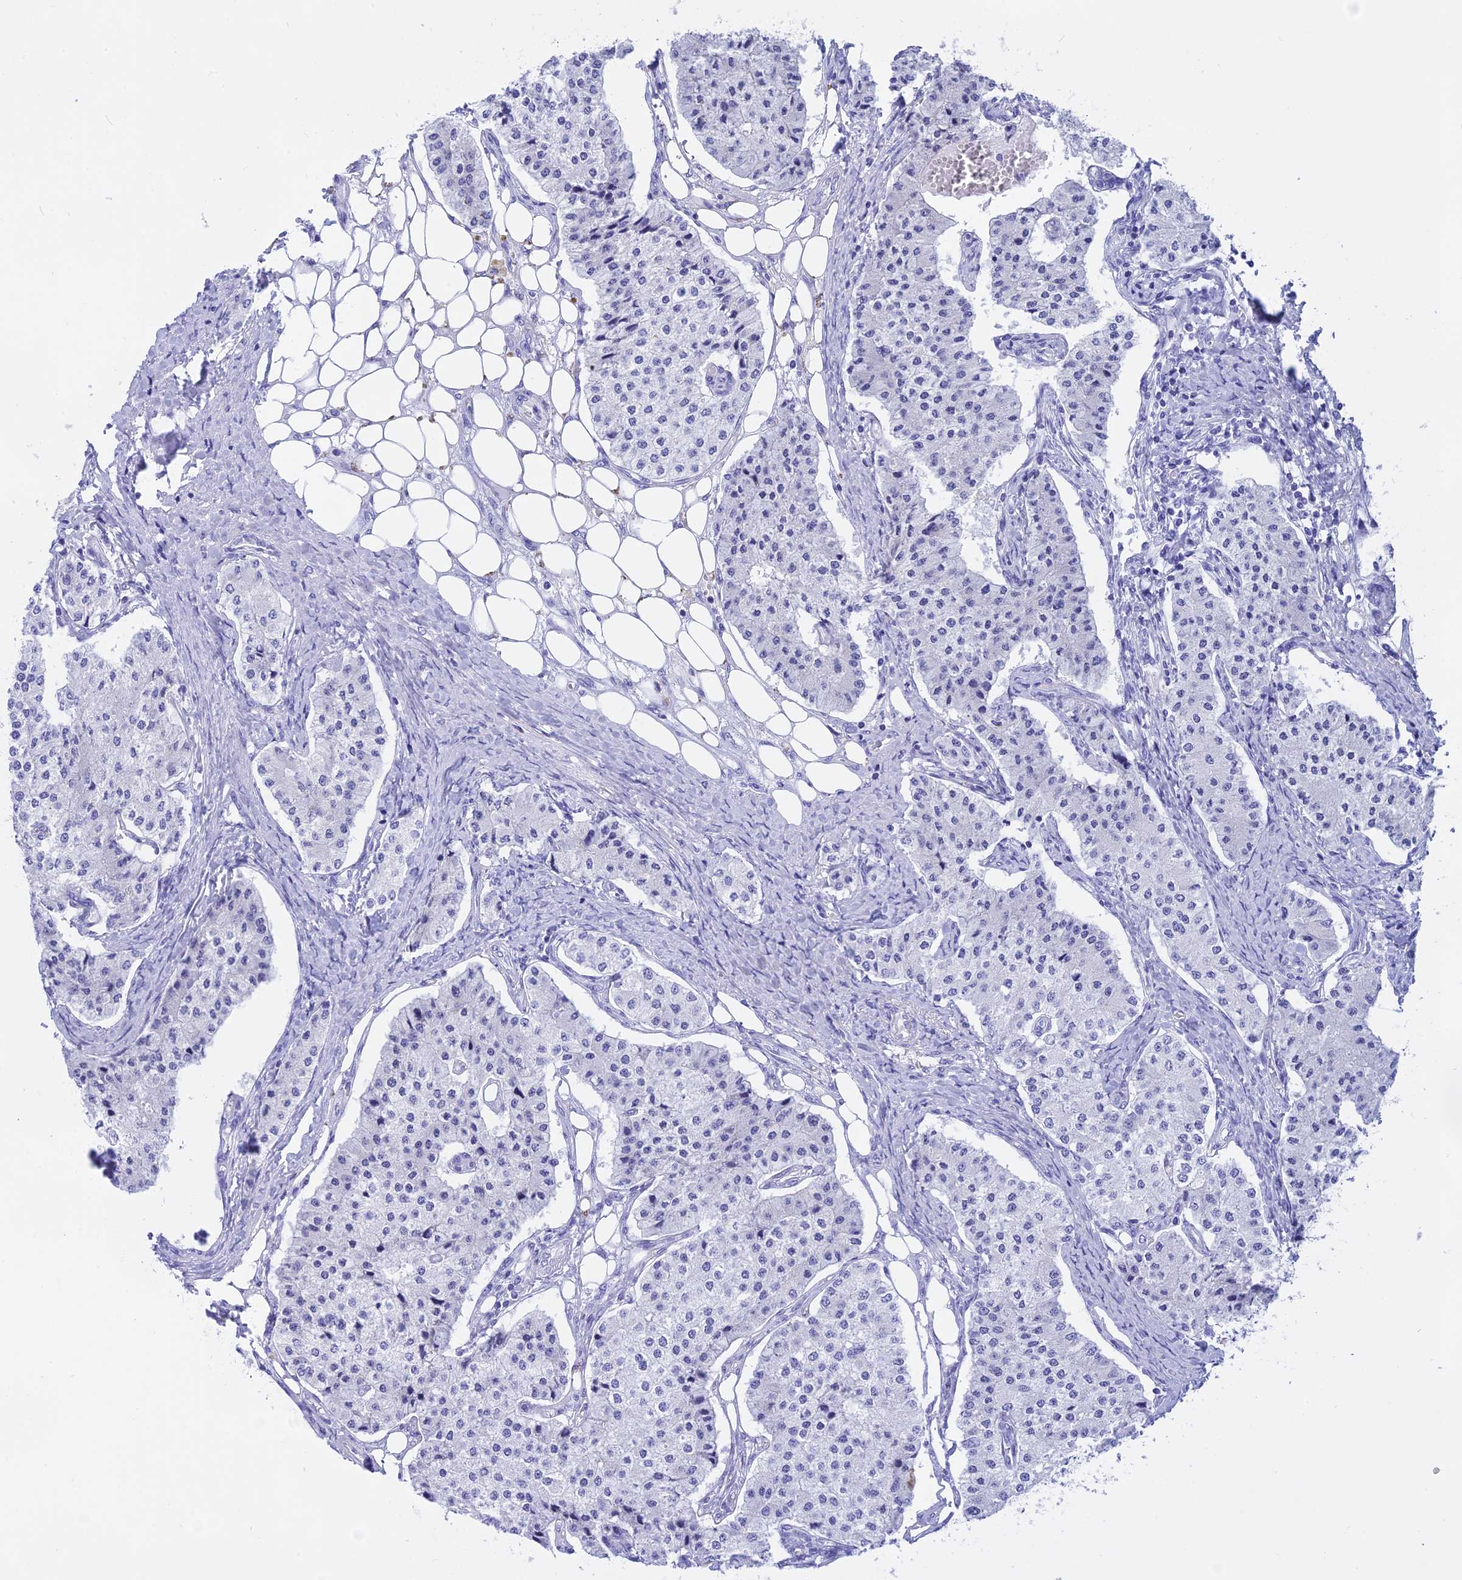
{"staining": {"intensity": "negative", "quantity": "none", "location": "none"}, "tissue": "carcinoid", "cell_type": "Tumor cells", "image_type": "cancer", "snomed": [{"axis": "morphology", "description": "Carcinoid, malignant, NOS"}, {"axis": "topography", "description": "Colon"}], "caption": "Immunohistochemistry (IHC) photomicrograph of carcinoid (malignant) stained for a protein (brown), which shows no staining in tumor cells.", "gene": "ISCA1", "patient": {"sex": "female", "age": 52}}